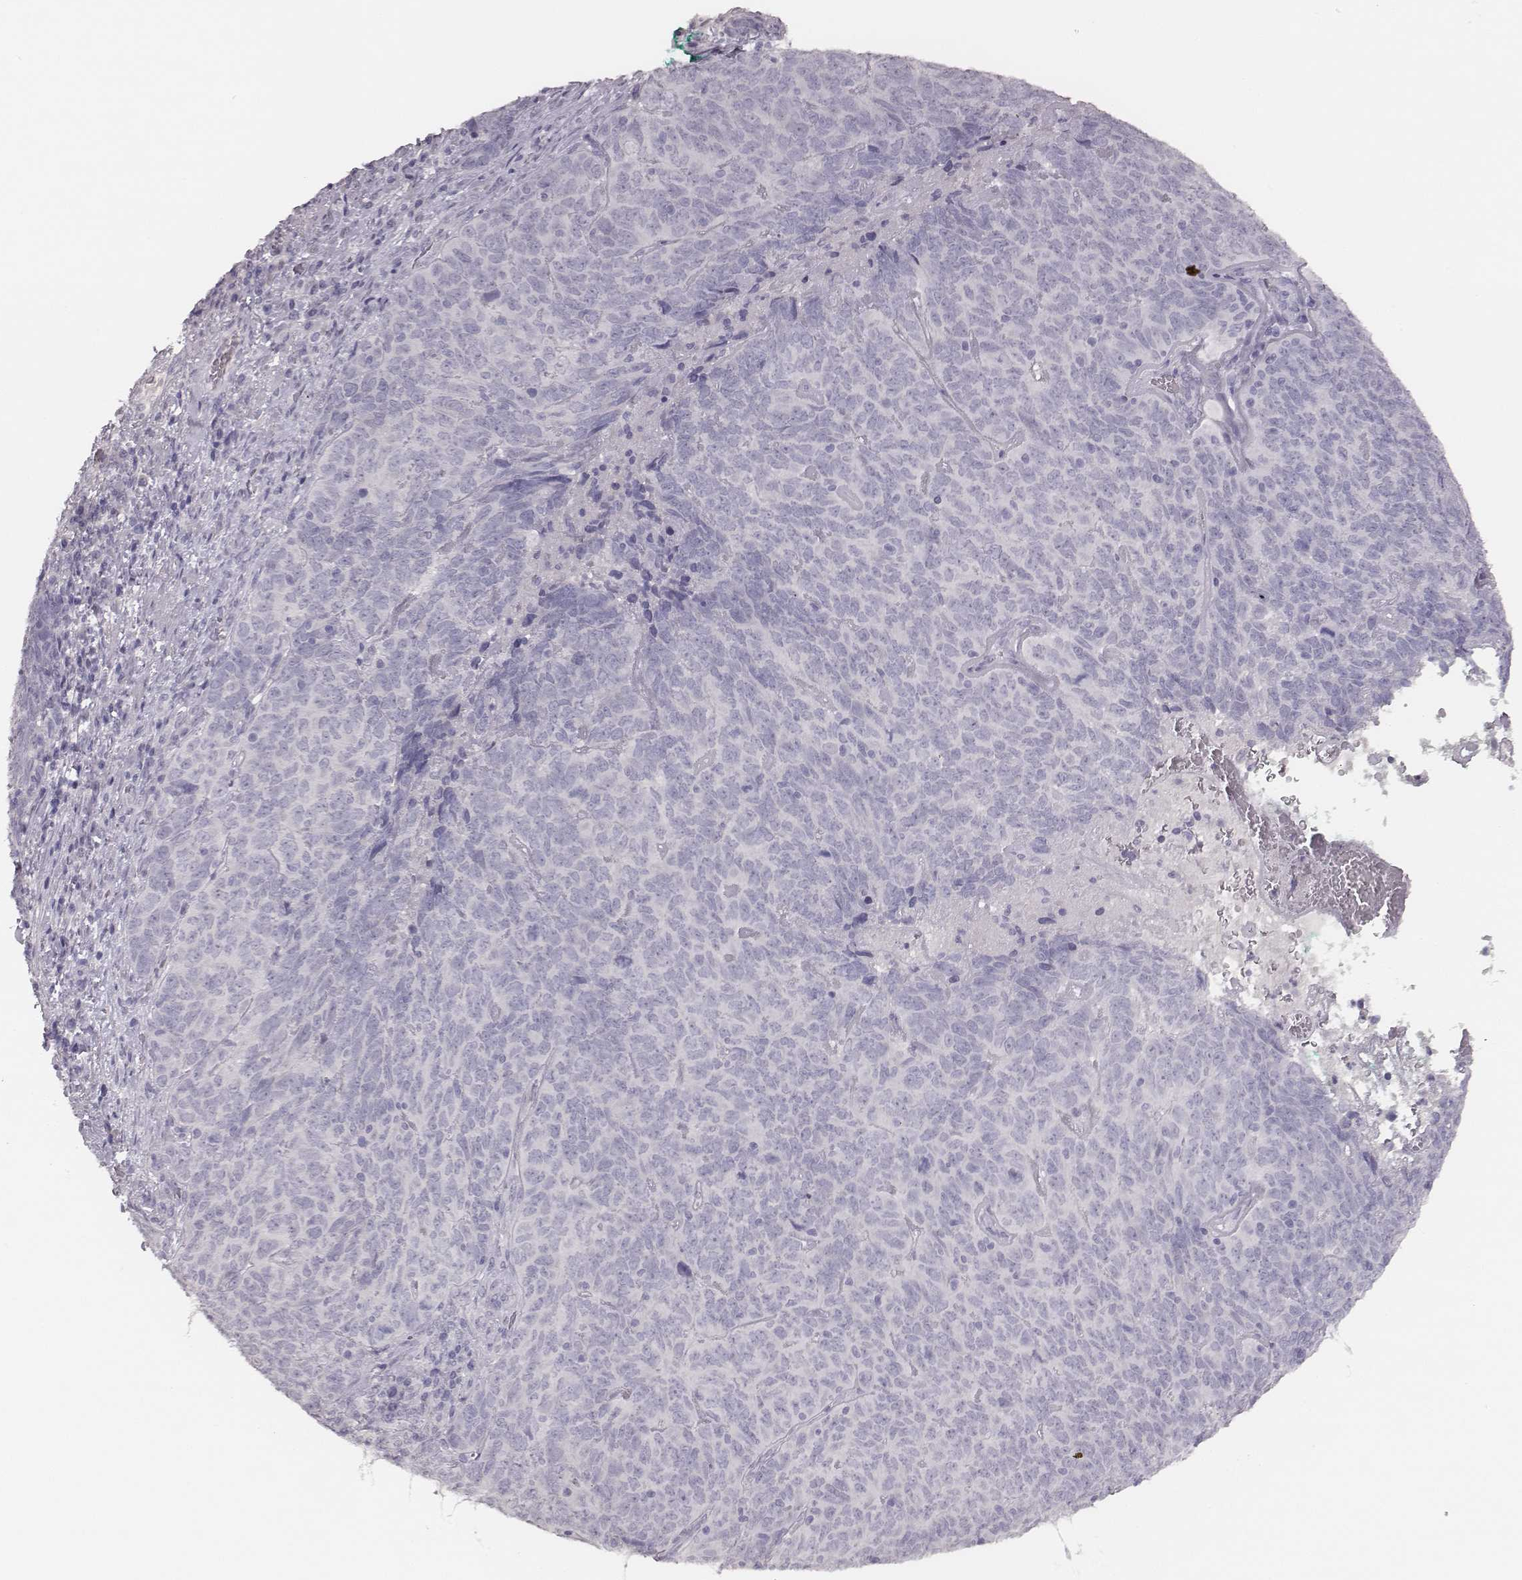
{"staining": {"intensity": "negative", "quantity": "none", "location": "none"}, "tissue": "skin cancer", "cell_type": "Tumor cells", "image_type": "cancer", "snomed": [{"axis": "morphology", "description": "Squamous cell carcinoma, NOS"}, {"axis": "topography", "description": "Skin"}, {"axis": "topography", "description": "Anal"}], "caption": "Immunohistochemistry (IHC) histopathology image of human skin squamous cell carcinoma stained for a protein (brown), which demonstrates no expression in tumor cells.", "gene": "MYH6", "patient": {"sex": "female", "age": 51}}